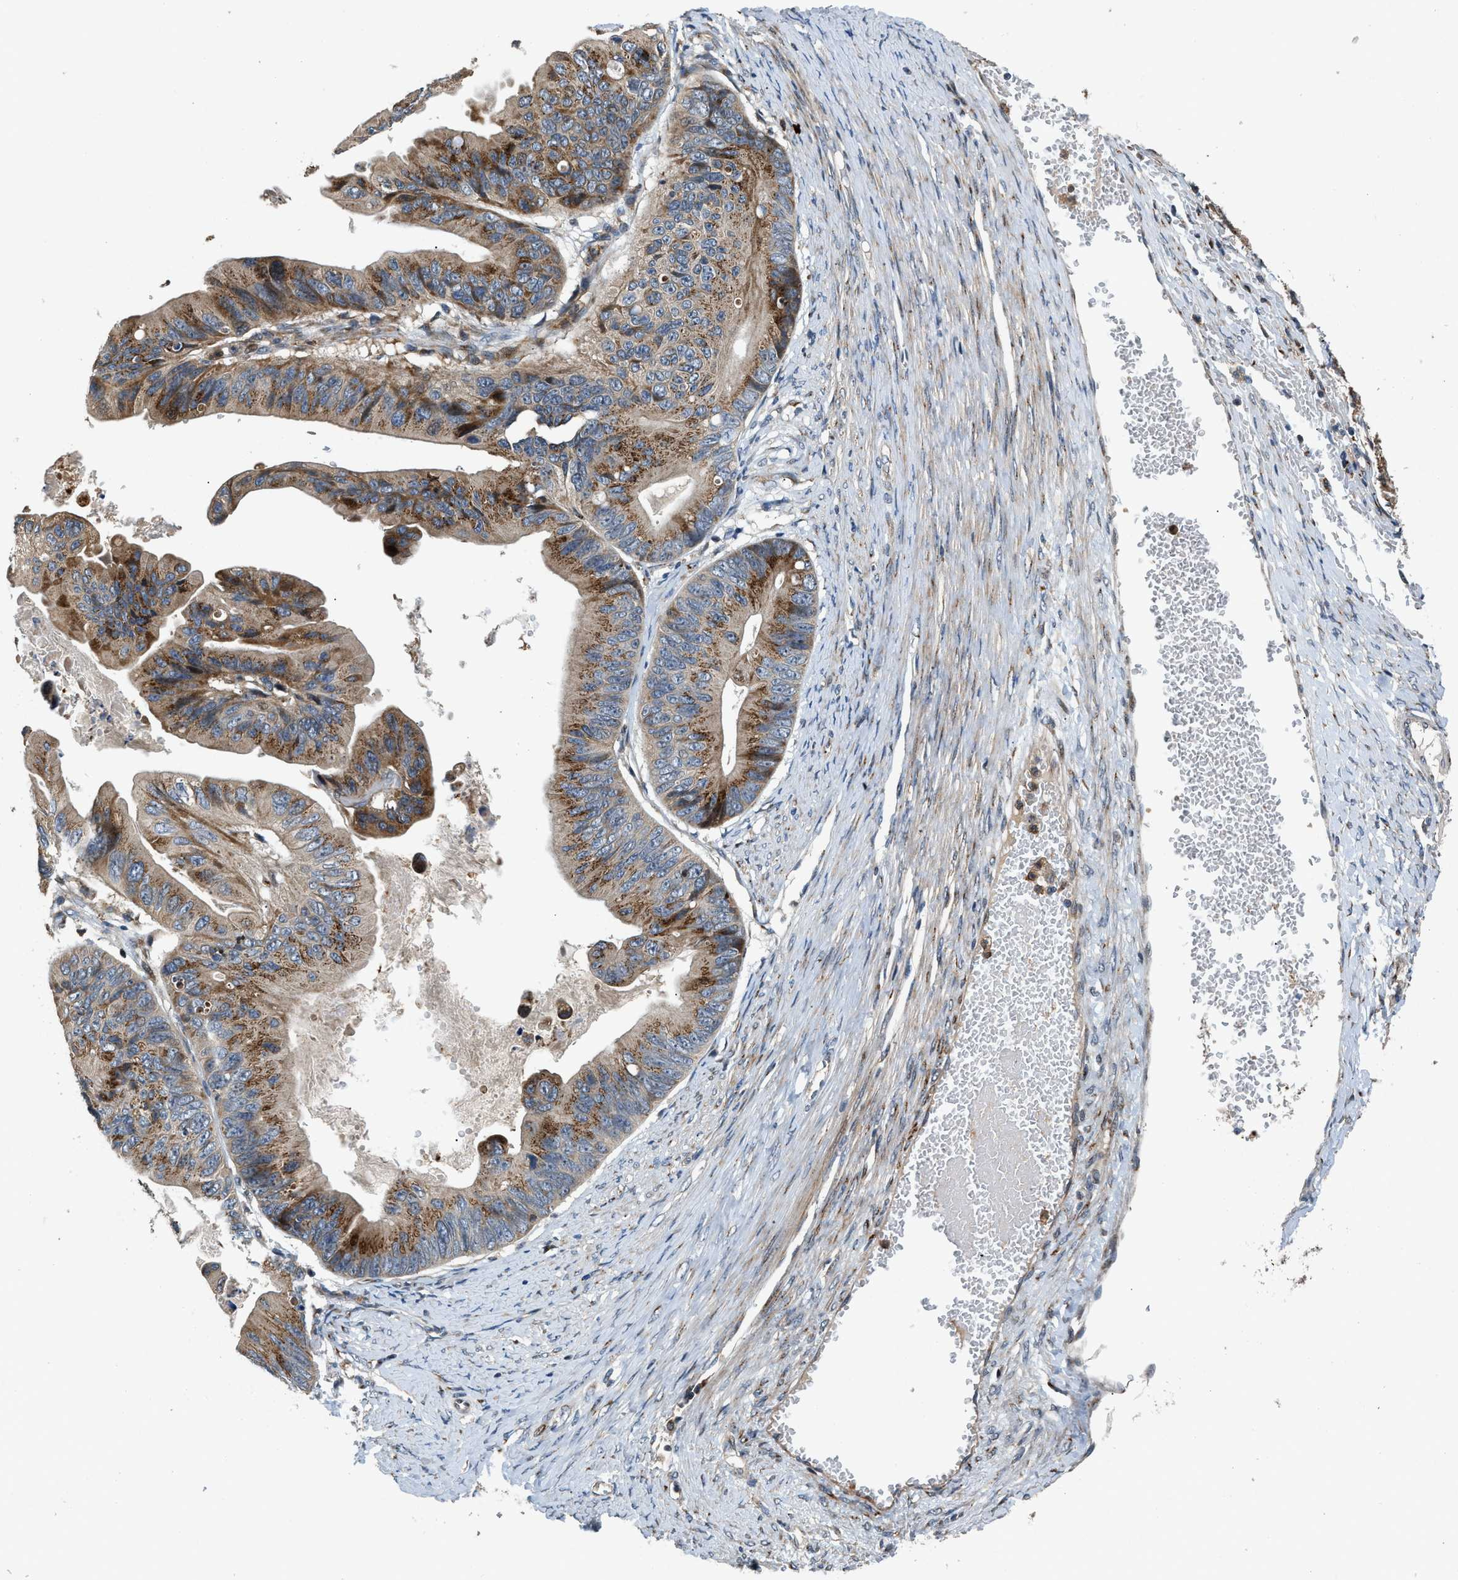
{"staining": {"intensity": "moderate", "quantity": ">75%", "location": "cytoplasmic/membranous"}, "tissue": "ovarian cancer", "cell_type": "Tumor cells", "image_type": "cancer", "snomed": [{"axis": "morphology", "description": "Cystadenocarcinoma, mucinous, NOS"}, {"axis": "topography", "description": "Ovary"}], "caption": "A medium amount of moderate cytoplasmic/membranous positivity is appreciated in about >75% of tumor cells in mucinous cystadenocarcinoma (ovarian) tissue. (Stains: DAB (3,3'-diaminobenzidine) in brown, nuclei in blue, Microscopy: brightfield microscopy at high magnification).", "gene": "FUT8", "patient": {"sex": "female", "age": 61}}